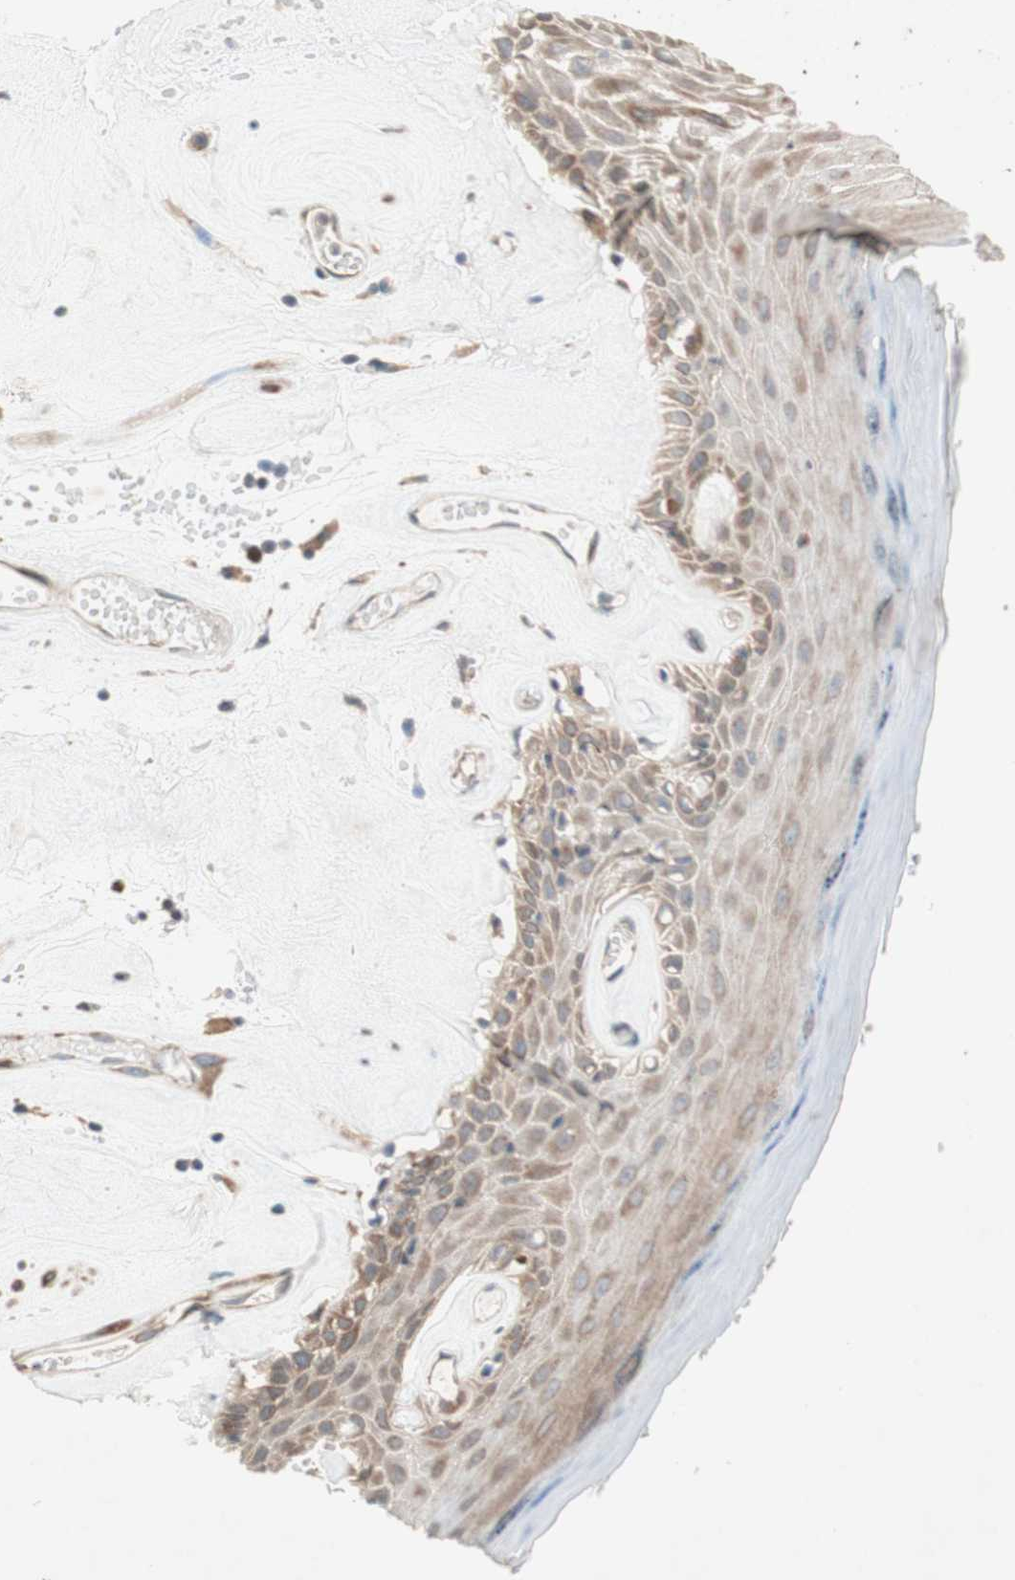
{"staining": {"intensity": "weak", "quantity": ">75%", "location": "cytoplasmic/membranous"}, "tissue": "skin", "cell_type": "Epidermal cells", "image_type": "normal", "snomed": [{"axis": "morphology", "description": "Normal tissue, NOS"}, {"axis": "morphology", "description": "Inflammation, NOS"}, {"axis": "topography", "description": "Vulva"}], "caption": "Immunohistochemistry of normal human skin displays low levels of weak cytoplasmic/membranous expression in about >75% of epidermal cells.", "gene": "SOCS2", "patient": {"sex": "female", "age": 84}}